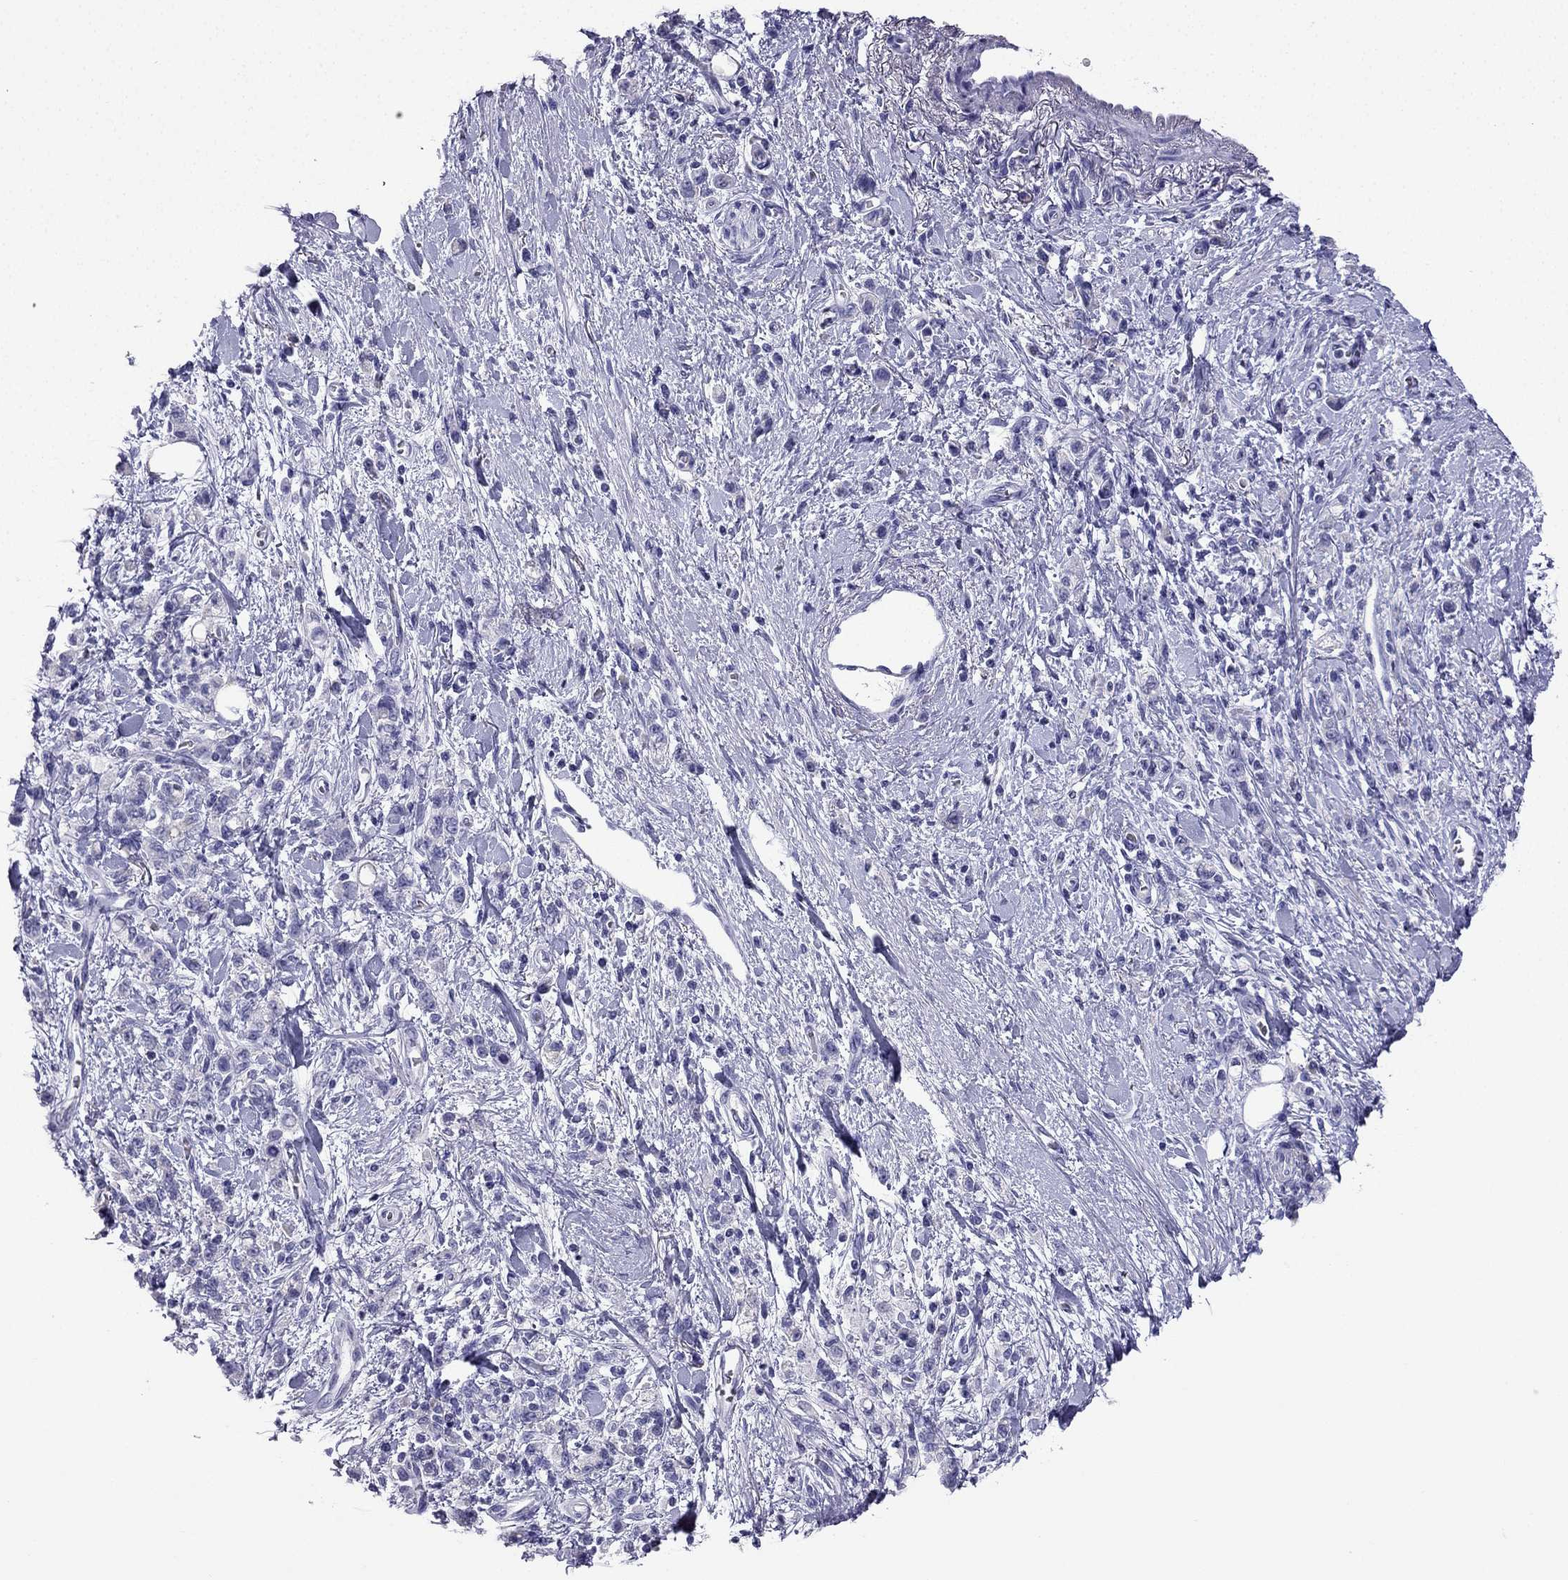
{"staining": {"intensity": "negative", "quantity": "none", "location": "none"}, "tissue": "stomach cancer", "cell_type": "Tumor cells", "image_type": "cancer", "snomed": [{"axis": "morphology", "description": "Adenocarcinoma, NOS"}, {"axis": "topography", "description": "Stomach"}], "caption": "DAB (3,3'-diaminobenzidine) immunohistochemical staining of human stomach cancer displays no significant expression in tumor cells. (Brightfield microscopy of DAB (3,3'-diaminobenzidine) immunohistochemistry (IHC) at high magnification).", "gene": "NPTX1", "patient": {"sex": "male", "age": 77}}